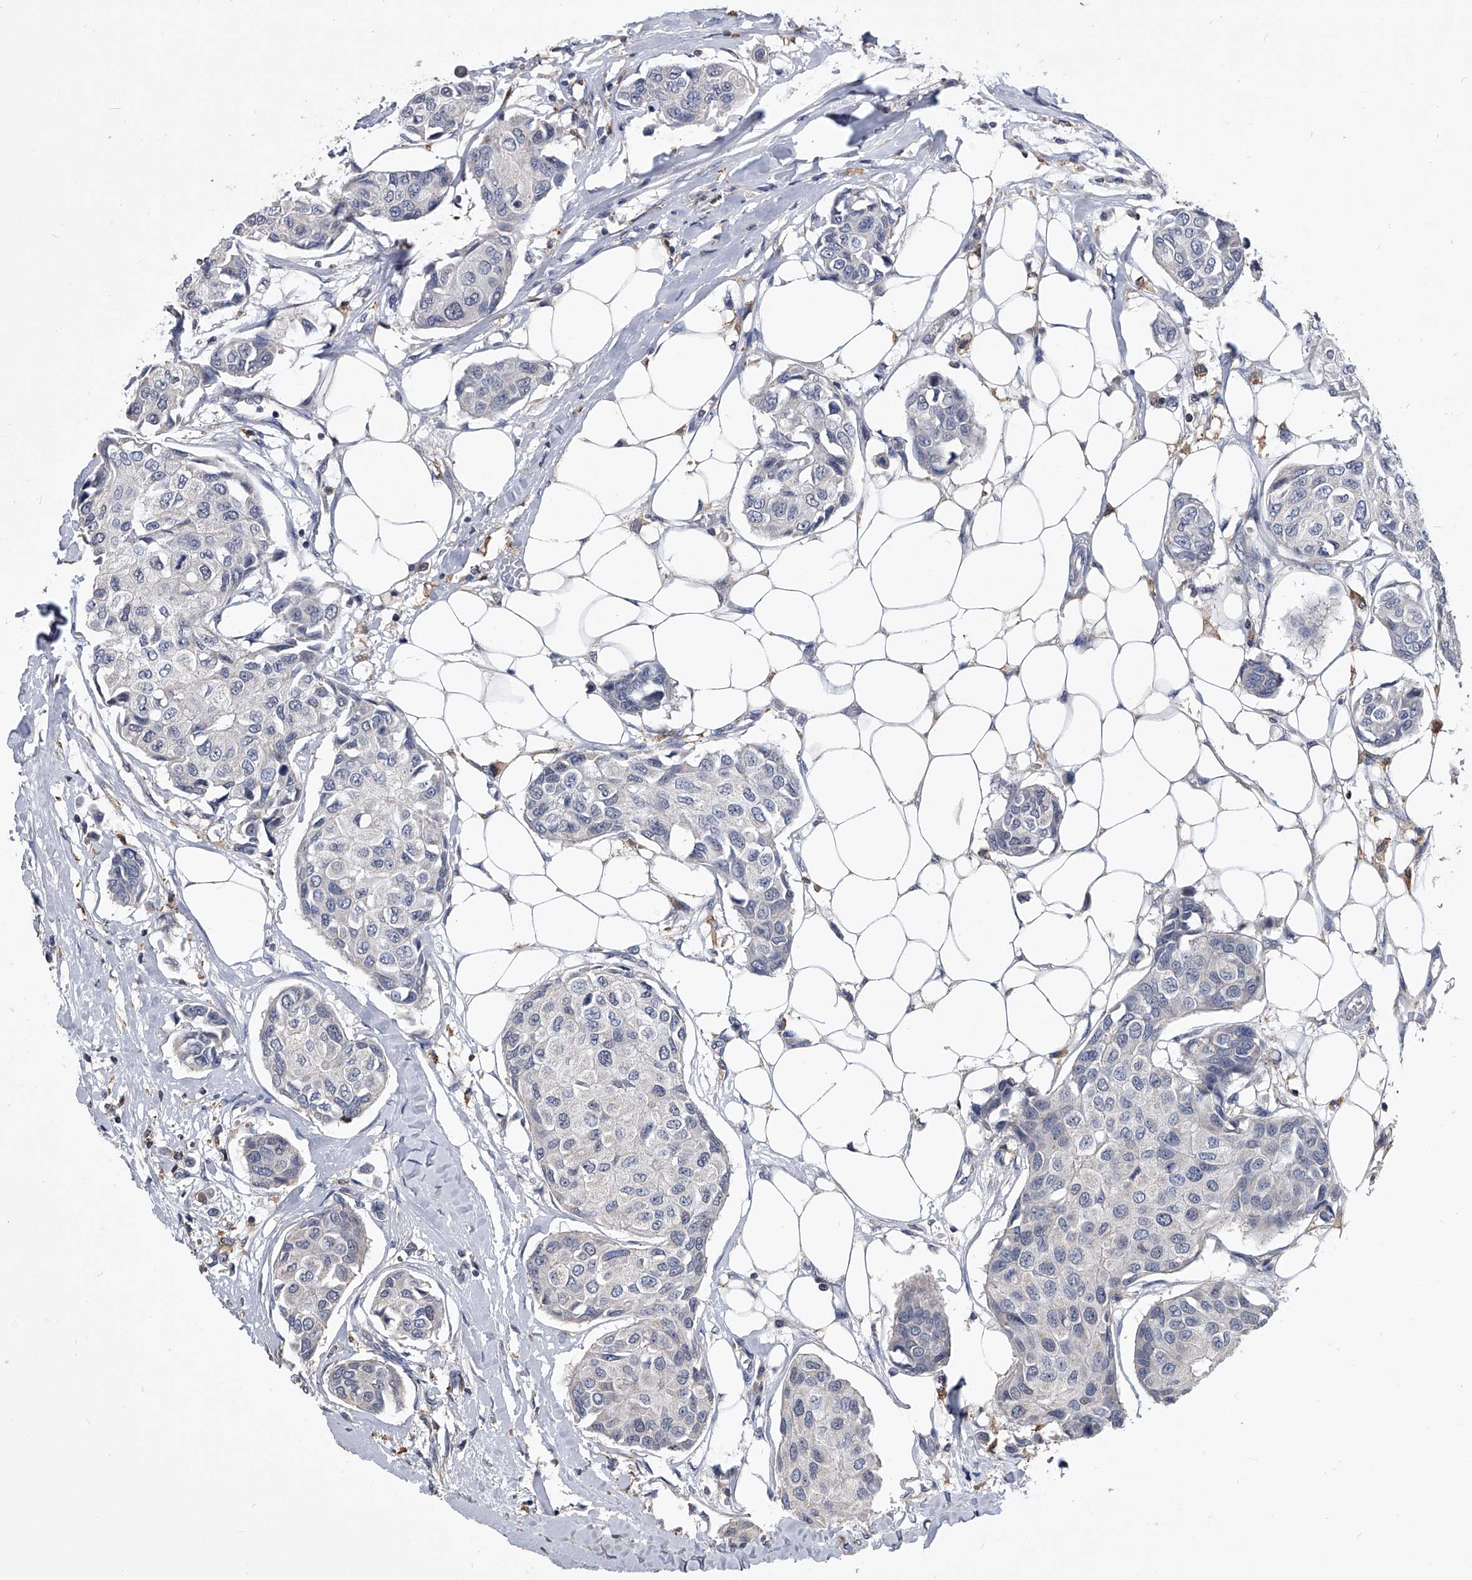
{"staining": {"intensity": "negative", "quantity": "none", "location": "none"}, "tissue": "breast cancer", "cell_type": "Tumor cells", "image_type": "cancer", "snomed": [{"axis": "morphology", "description": "Duct carcinoma"}, {"axis": "topography", "description": "Breast"}], "caption": "A micrograph of human breast cancer is negative for staining in tumor cells.", "gene": "MAP4K3", "patient": {"sex": "female", "age": 80}}